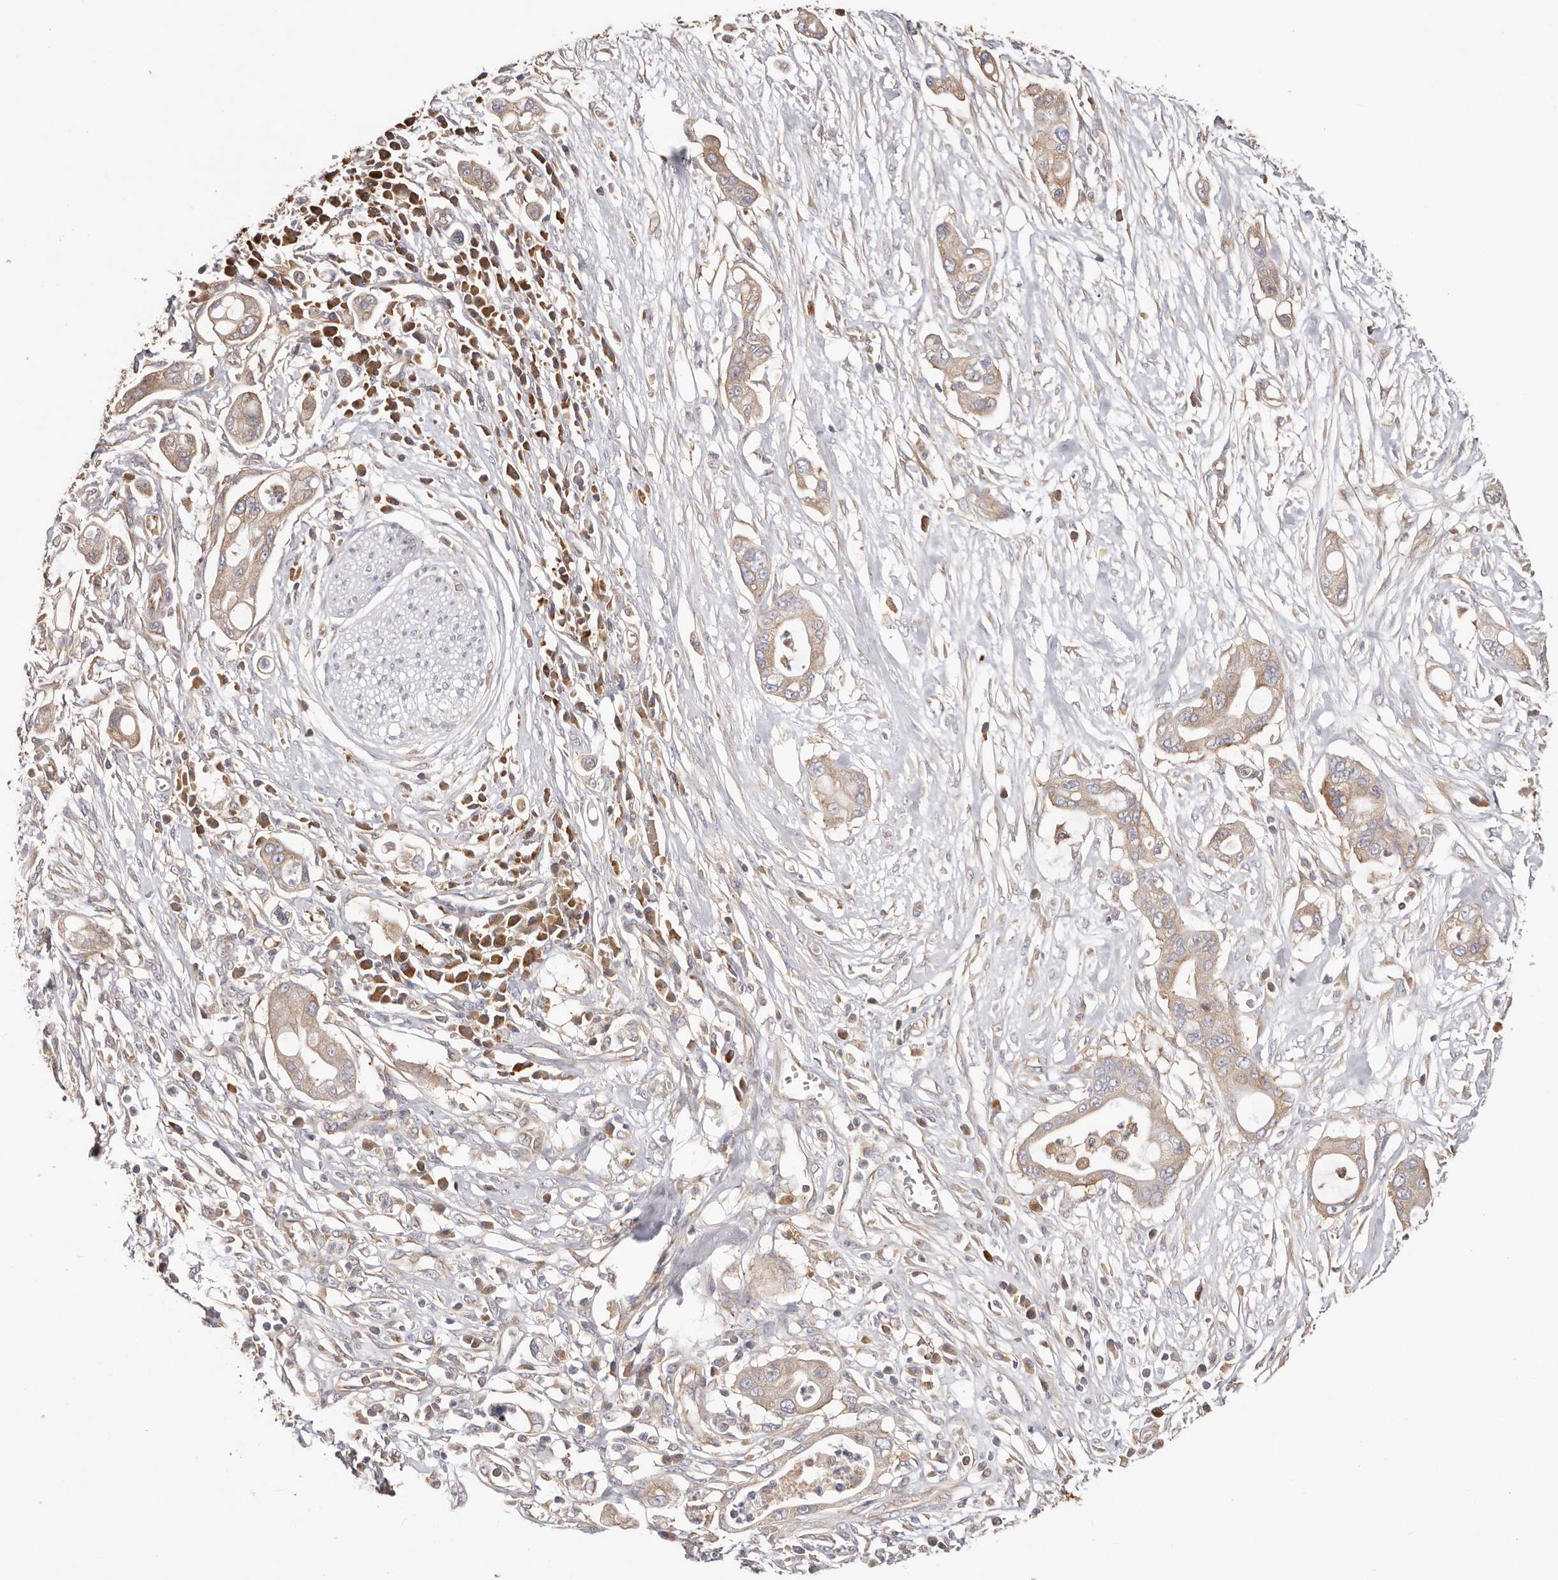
{"staining": {"intensity": "moderate", "quantity": "25%-75%", "location": "cytoplasmic/membranous"}, "tissue": "pancreatic cancer", "cell_type": "Tumor cells", "image_type": "cancer", "snomed": [{"axis": "morphology", "description": "Adenocarcinoma, NOS"}, {"axis": "topography", "description": "Pancreas"}], "caption": "Immunohistochemistry image of pancreatic cancer stained for a protein (brown), which shows medium levels of moderate cytoplasmic/membranous staining in approximately 25%-75% of tumor cells.", "gene": "EPRS1", "patient": {"sex": "male", "age": 68}}